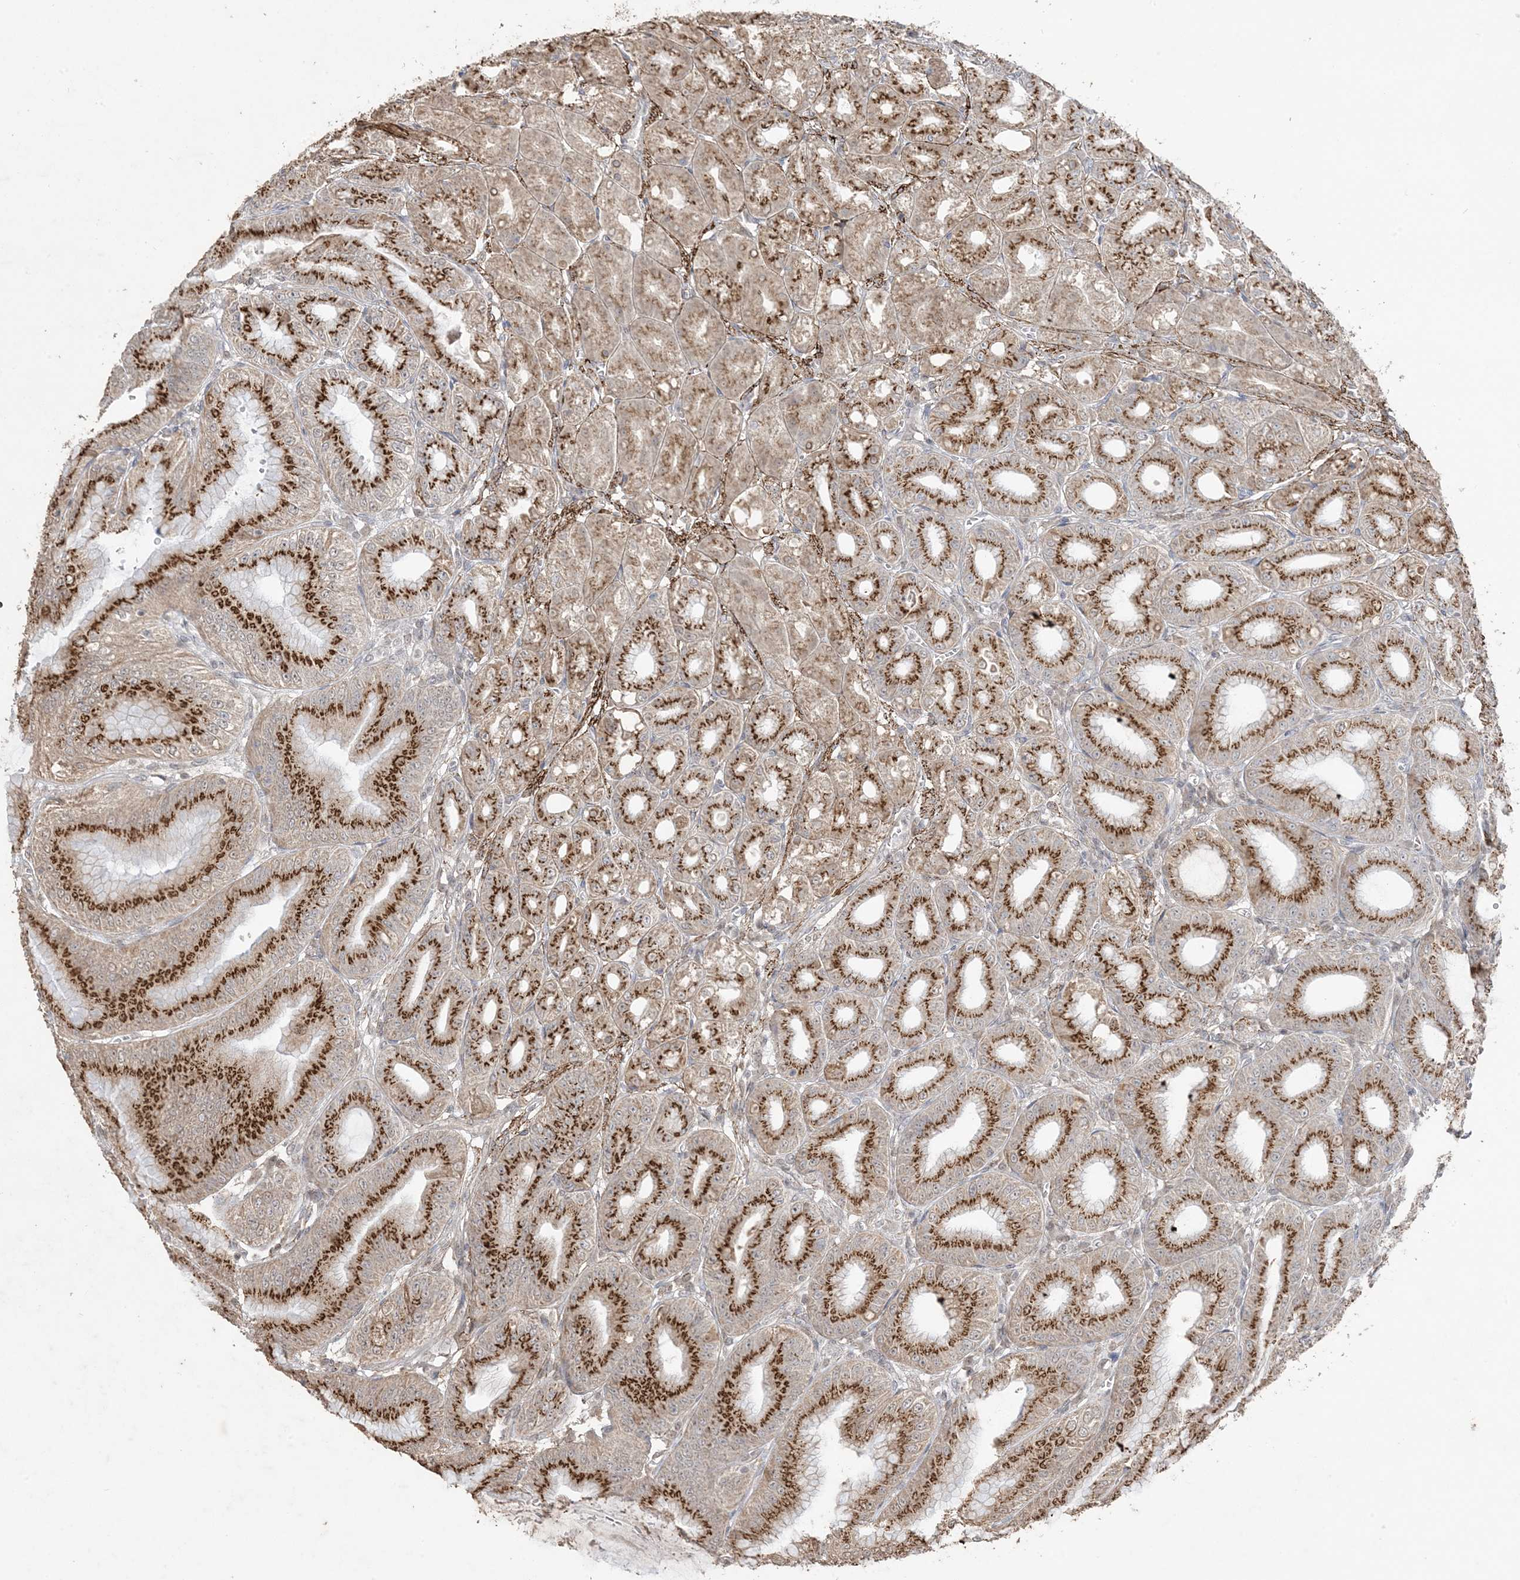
{"staining": {"intensity": "strong", "quantity": ">75%", "location": "cytoplasmic/membranous"}, "tissue": "stomach", "cell_type": "Glandular cells", "image_type": "normal", "snomed": [{"axis": "morphology", "description": "Normal tissue, NOS"}, {"axis": "topography", "description": "Stomach, lower"}], "caption": "Strong cytoplasmic/membranous staining for a protein is appreciated in about >75% of glandular cells of normal stomach using IHC.", "gene": "XRN1", "patient": {"sex": "male", "age": 71}}